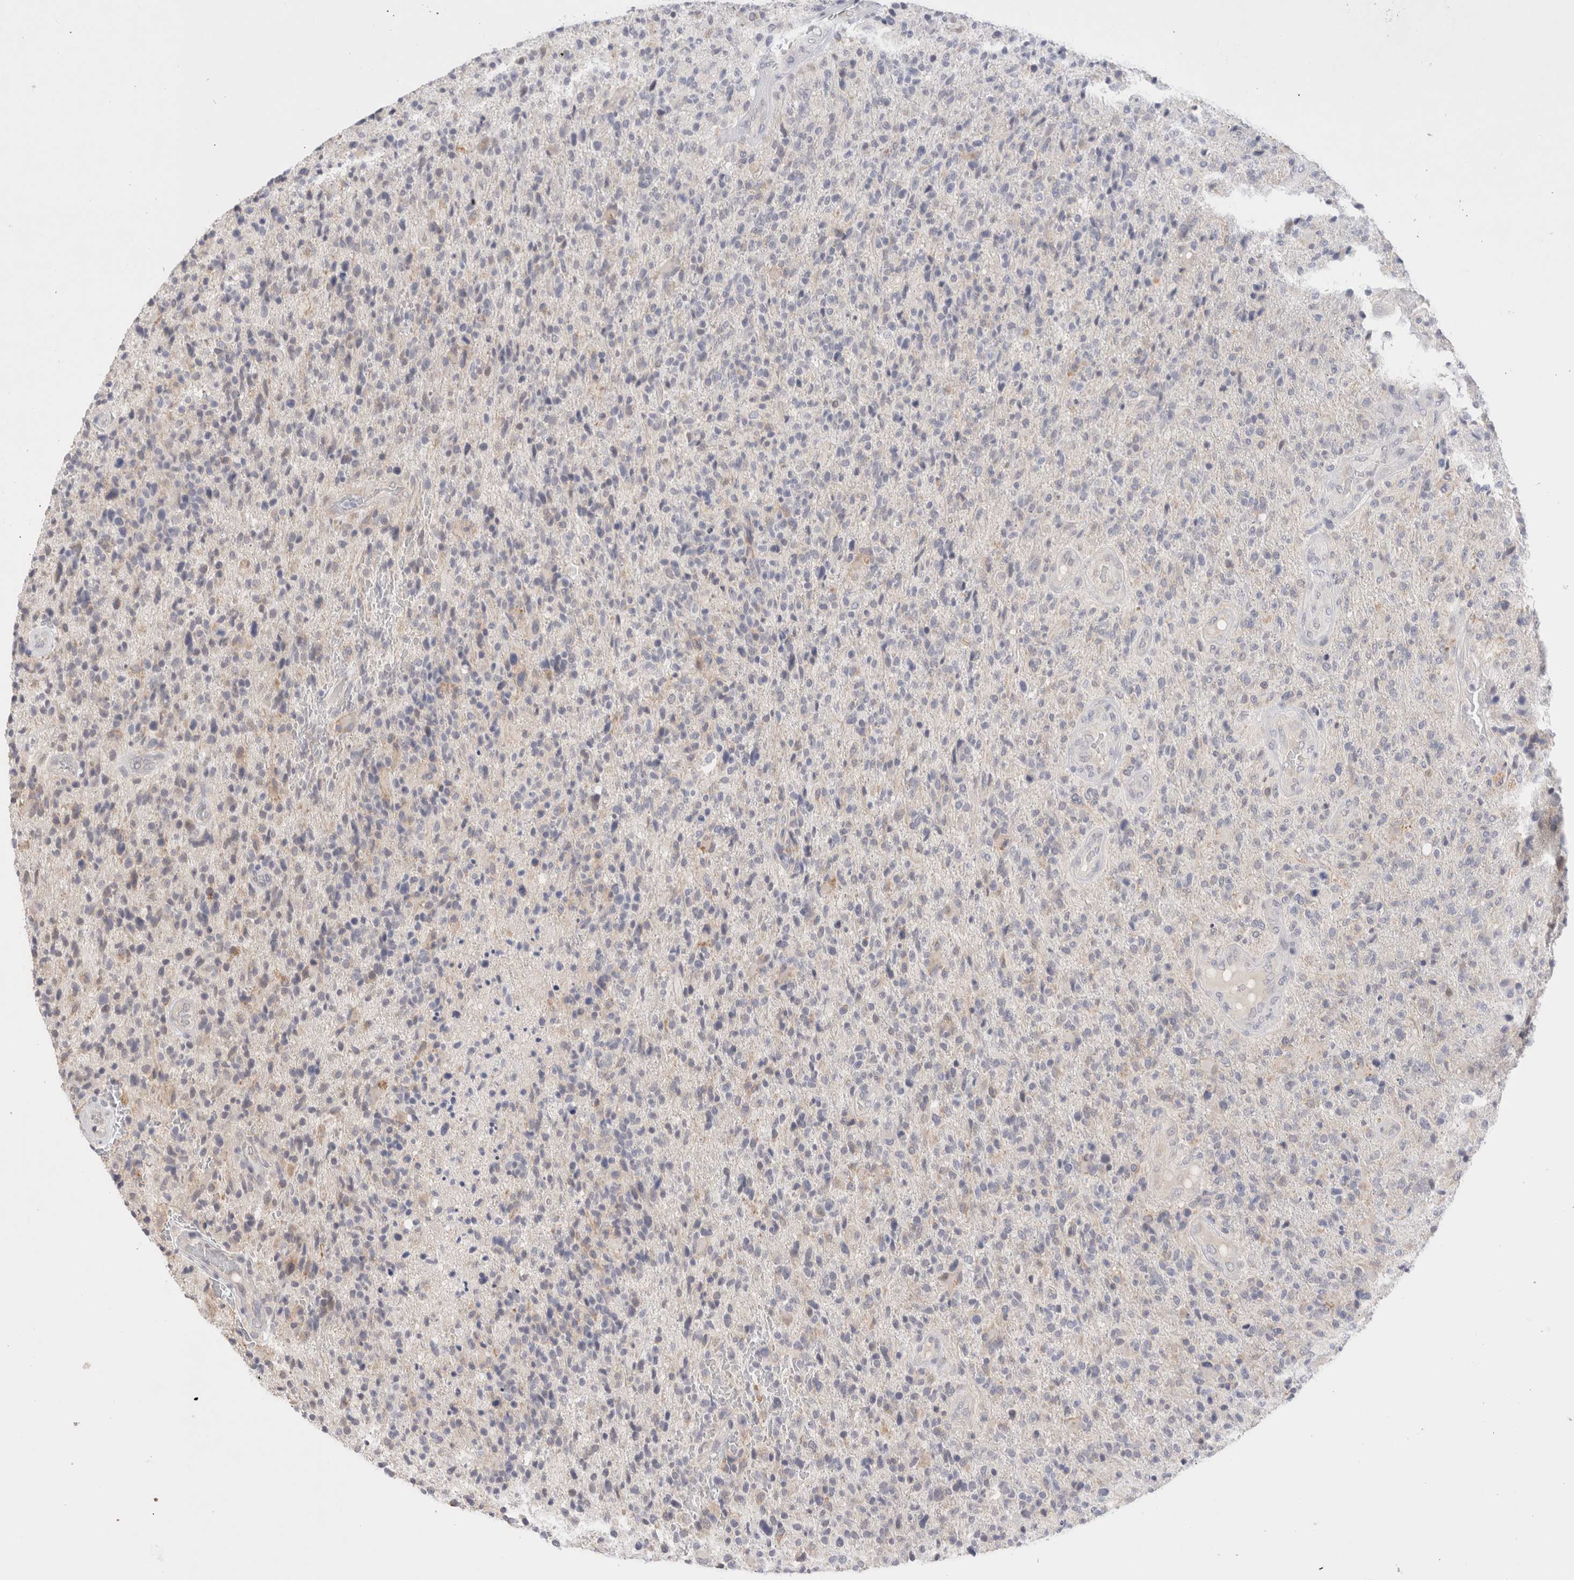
{"staining": {"intensity": "negative", "quantity": "none", "location": "none"}, "tissue": "glioma", "cell_type": "Tumor cells", "image_type": "cancer", "snomed": [{"axis": "morphology", "description": "Glioma, malignant, High grade"}, {"axis": "topography", "description": "Brain"}], "caption": "Malignant high-grade glioma was stained to show a protein in brown. There is no significant expression in tumor cells.", "gene": "SPATA20", "patient": {"sex": "male", "age": 72}}